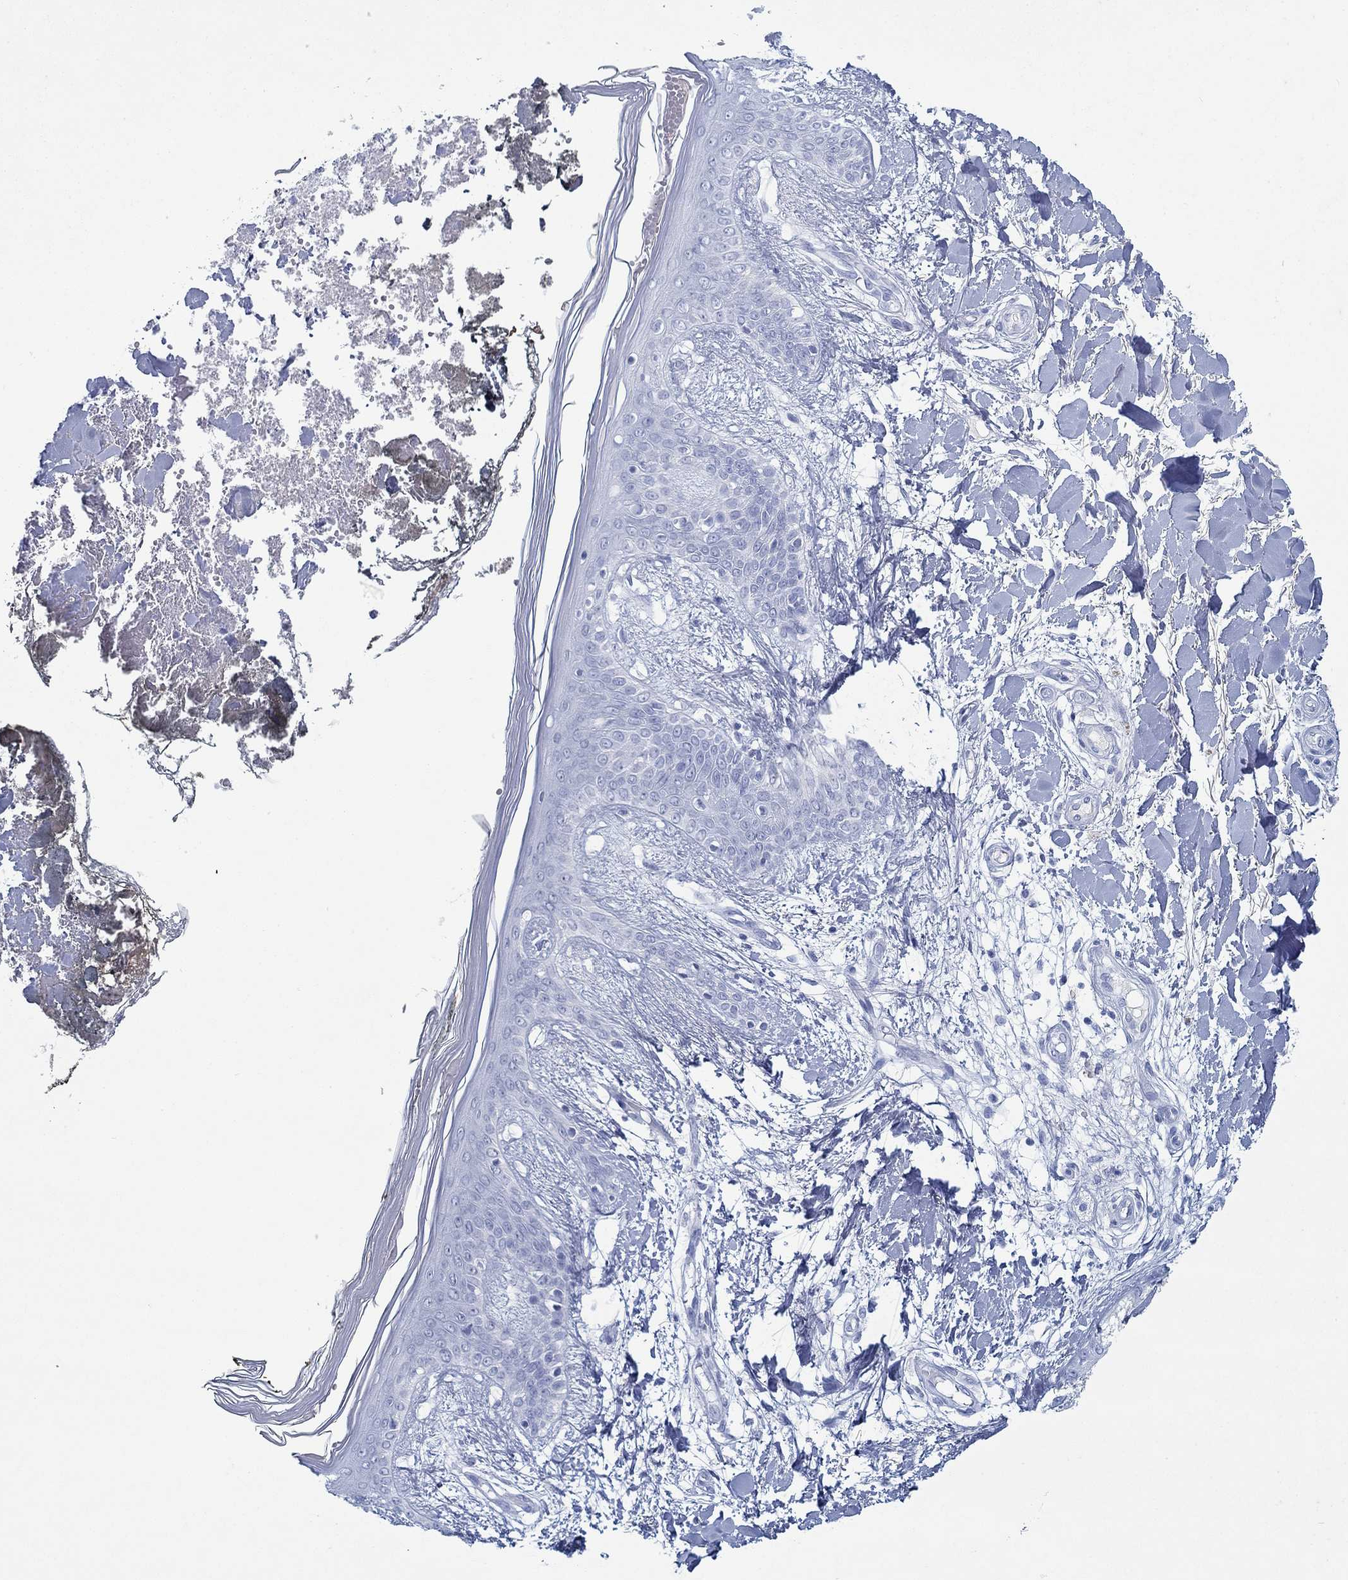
{"staining": {"intensity": "negative", "quantity": "none", "location": "none"}, "tissue": "skin", "cell_type": "Fibroblasts", "image_type": "normal", "snomed": [{"axis": "morphology", "description": "Normal tissue, NOS"}, {"axis": "topography", "description": "Skin"}], "caption": "IHC histopathology image of normal skin stained for a protein (brown), which displays no staining in fibroblasts.", "gene": "PAX9", "patient": {"sex": "female", "age": 34}}